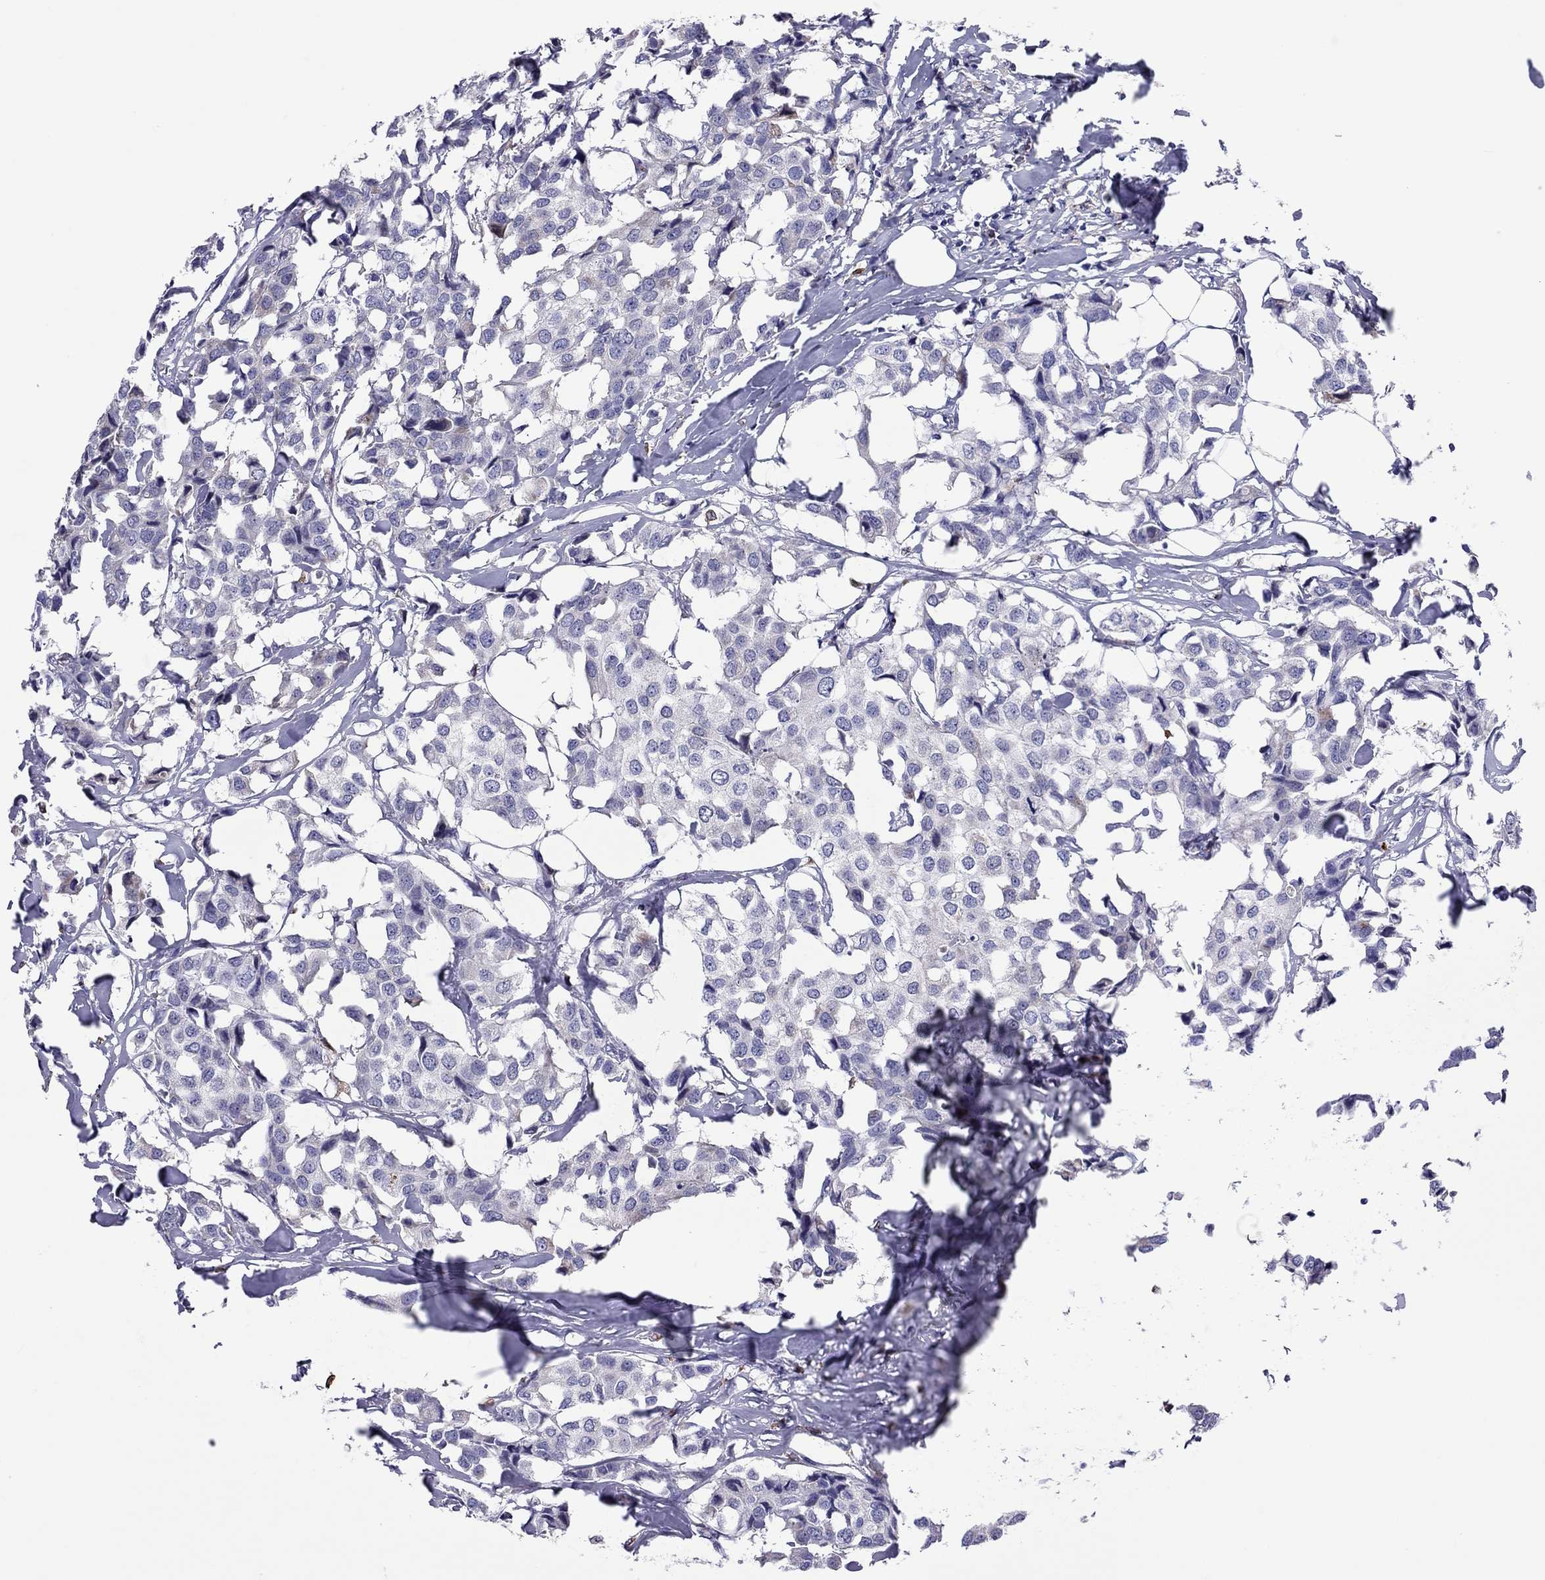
{"staining": {"intensity": "negative", "quantity": "none", "location": "none"}, "tissue": "breast cancer", "cell_type": "Tumor cells", "image_type": "cancer", "snomed": [{"axis": "morphology", "description": "Duct carcinoma"}, {"axis": "topography", "description": "Breast"}], "caption": "Immunohistochemical staining of infiltrating ductal carcinoma (breast) shows no significant positivity in tumor cells.", "gene": "ADORA2A", "patient": {"sex": "female", "age": 80}}